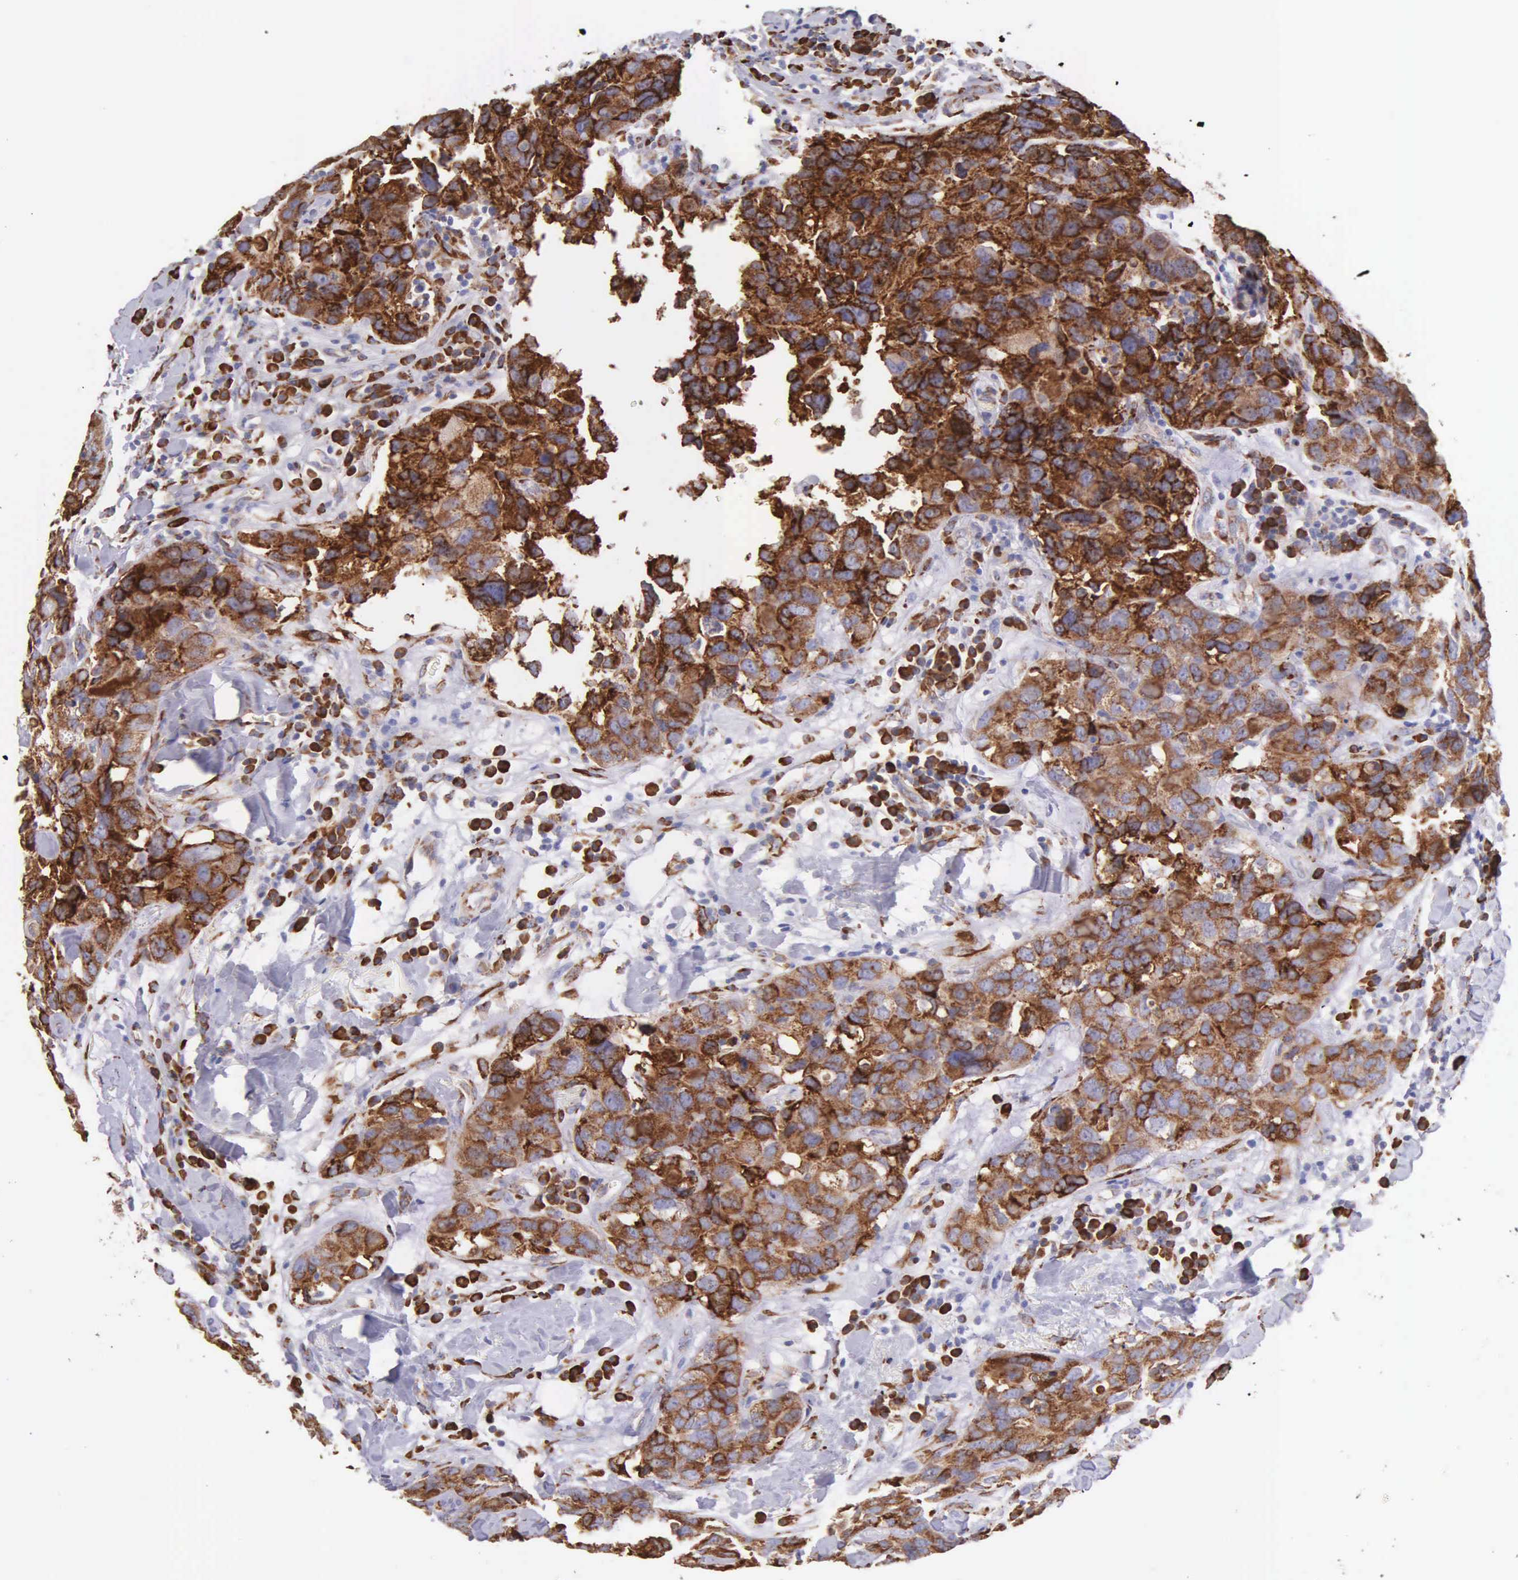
{"staining": {"intensity": "strong", "quantity": ">75%", "location": "cytoplasmic/membranous"}, "tissue": "breast cancer", "cell_type": "Tumor cells", "image_type": "cancer", "snomed": [{"axis": "morphology", "description": "Duct carcinoma"}, {"axis": "topography", "description": "Breast"}], "caption": "Breast intraductal carcinoma was stained to show a protein in brown. There is high levels of strong cytoplasmic/membranous staining in about >75% of tumor cells.", "gene": "CKAP4", "patient": {"sex": "female", "age": 91}}